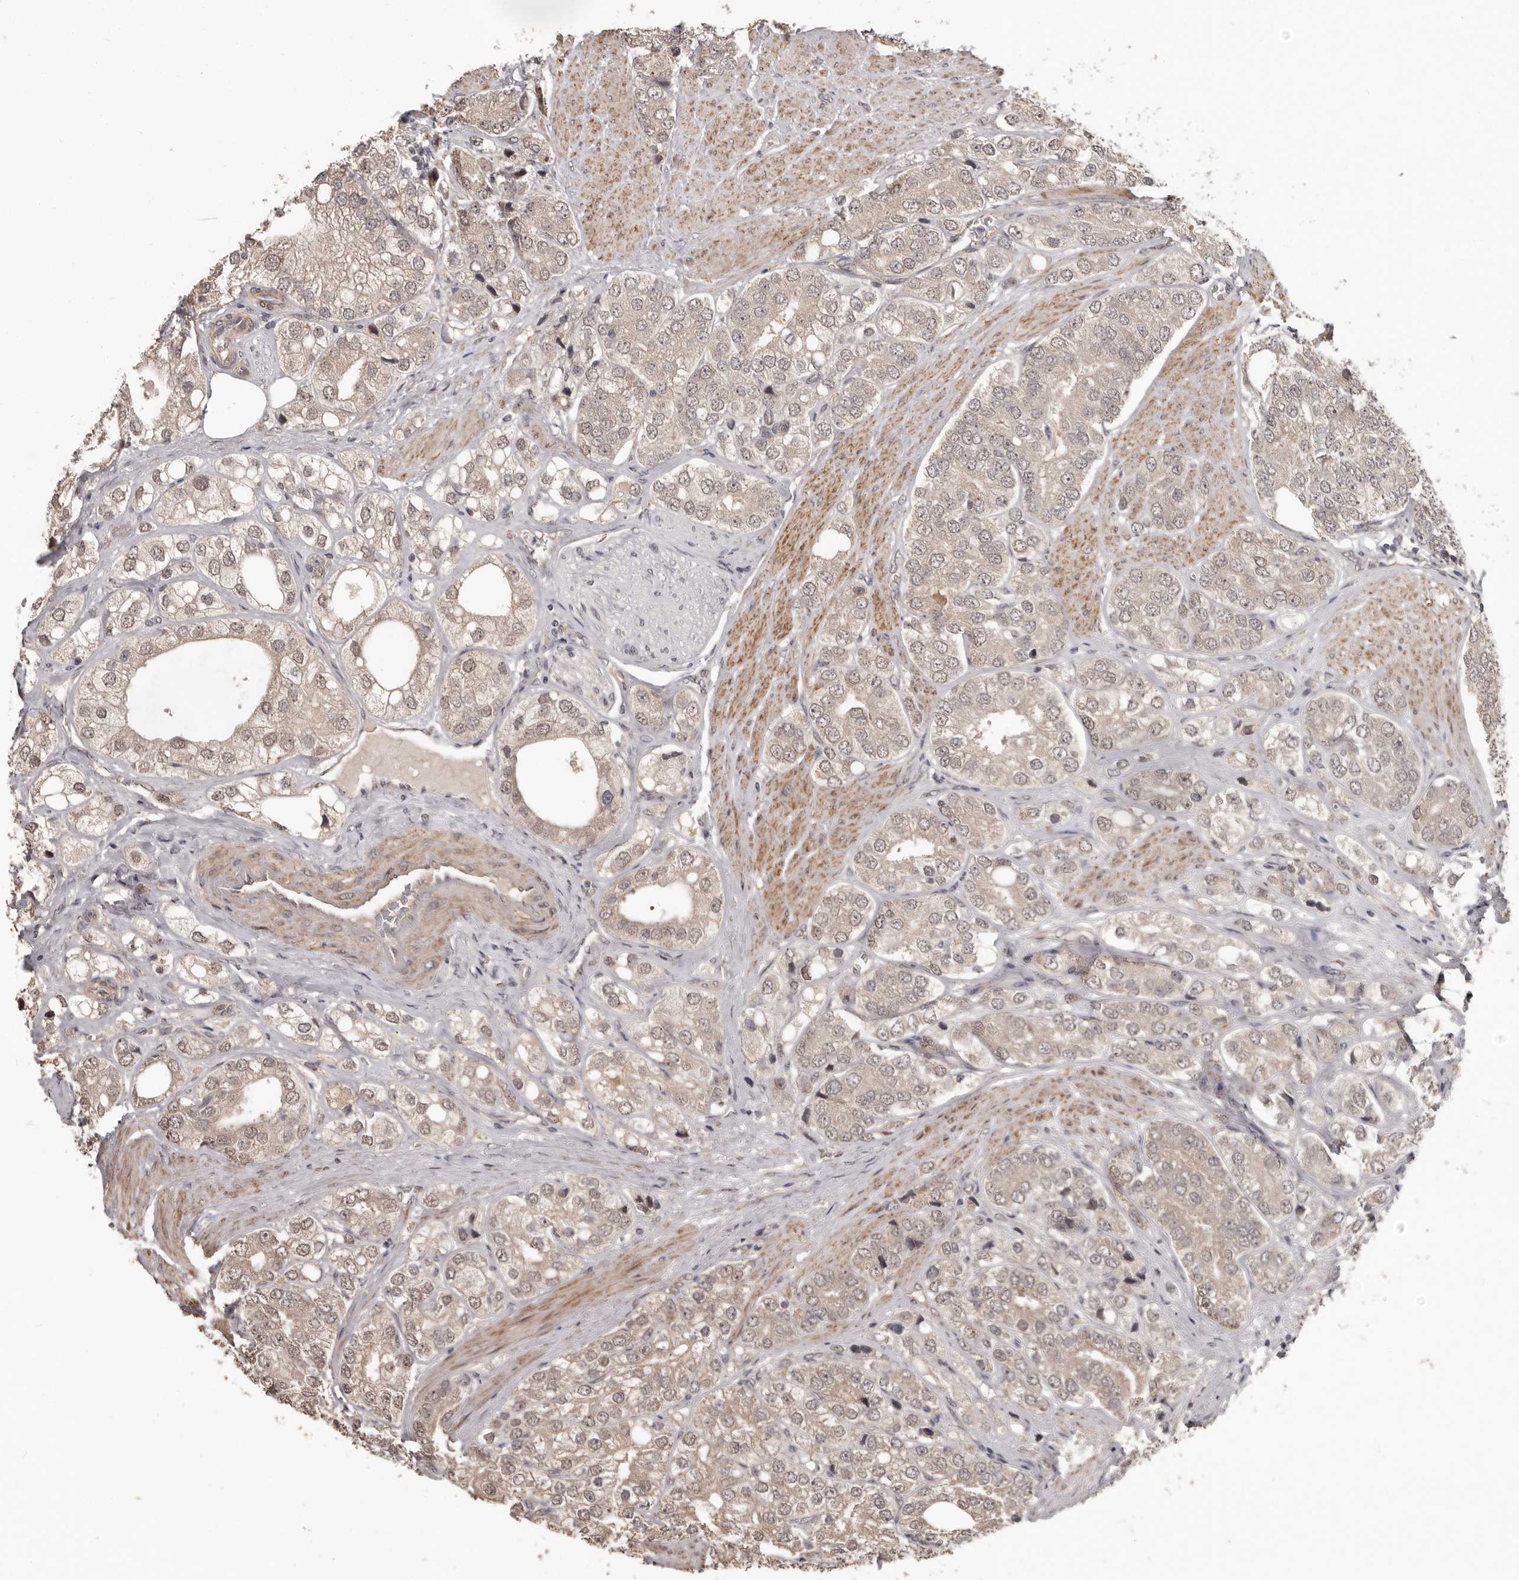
{"staining": {"intensity": "weak", "quantity": ">75%", "location": "cytoplasmic/membranous,nuclear"}, "tissue": "prostate cancer", "cell_type": "Tumor cells", "image_type": "cancer", "snomed": [{"axis": "morphology", "description": "Adenocarcinoma, High grade"}, {"axis": "topography", "description": "Prostate"}], "caption": "Protein positivity by IHC reveals weak cytoplasmic/membranous and nuclear expression in about >75% of tumor cells in high-grade adenocarcinoma (prostate).", "gene": "ZFP14", "patient": {"sex": "male", "age": 50}}